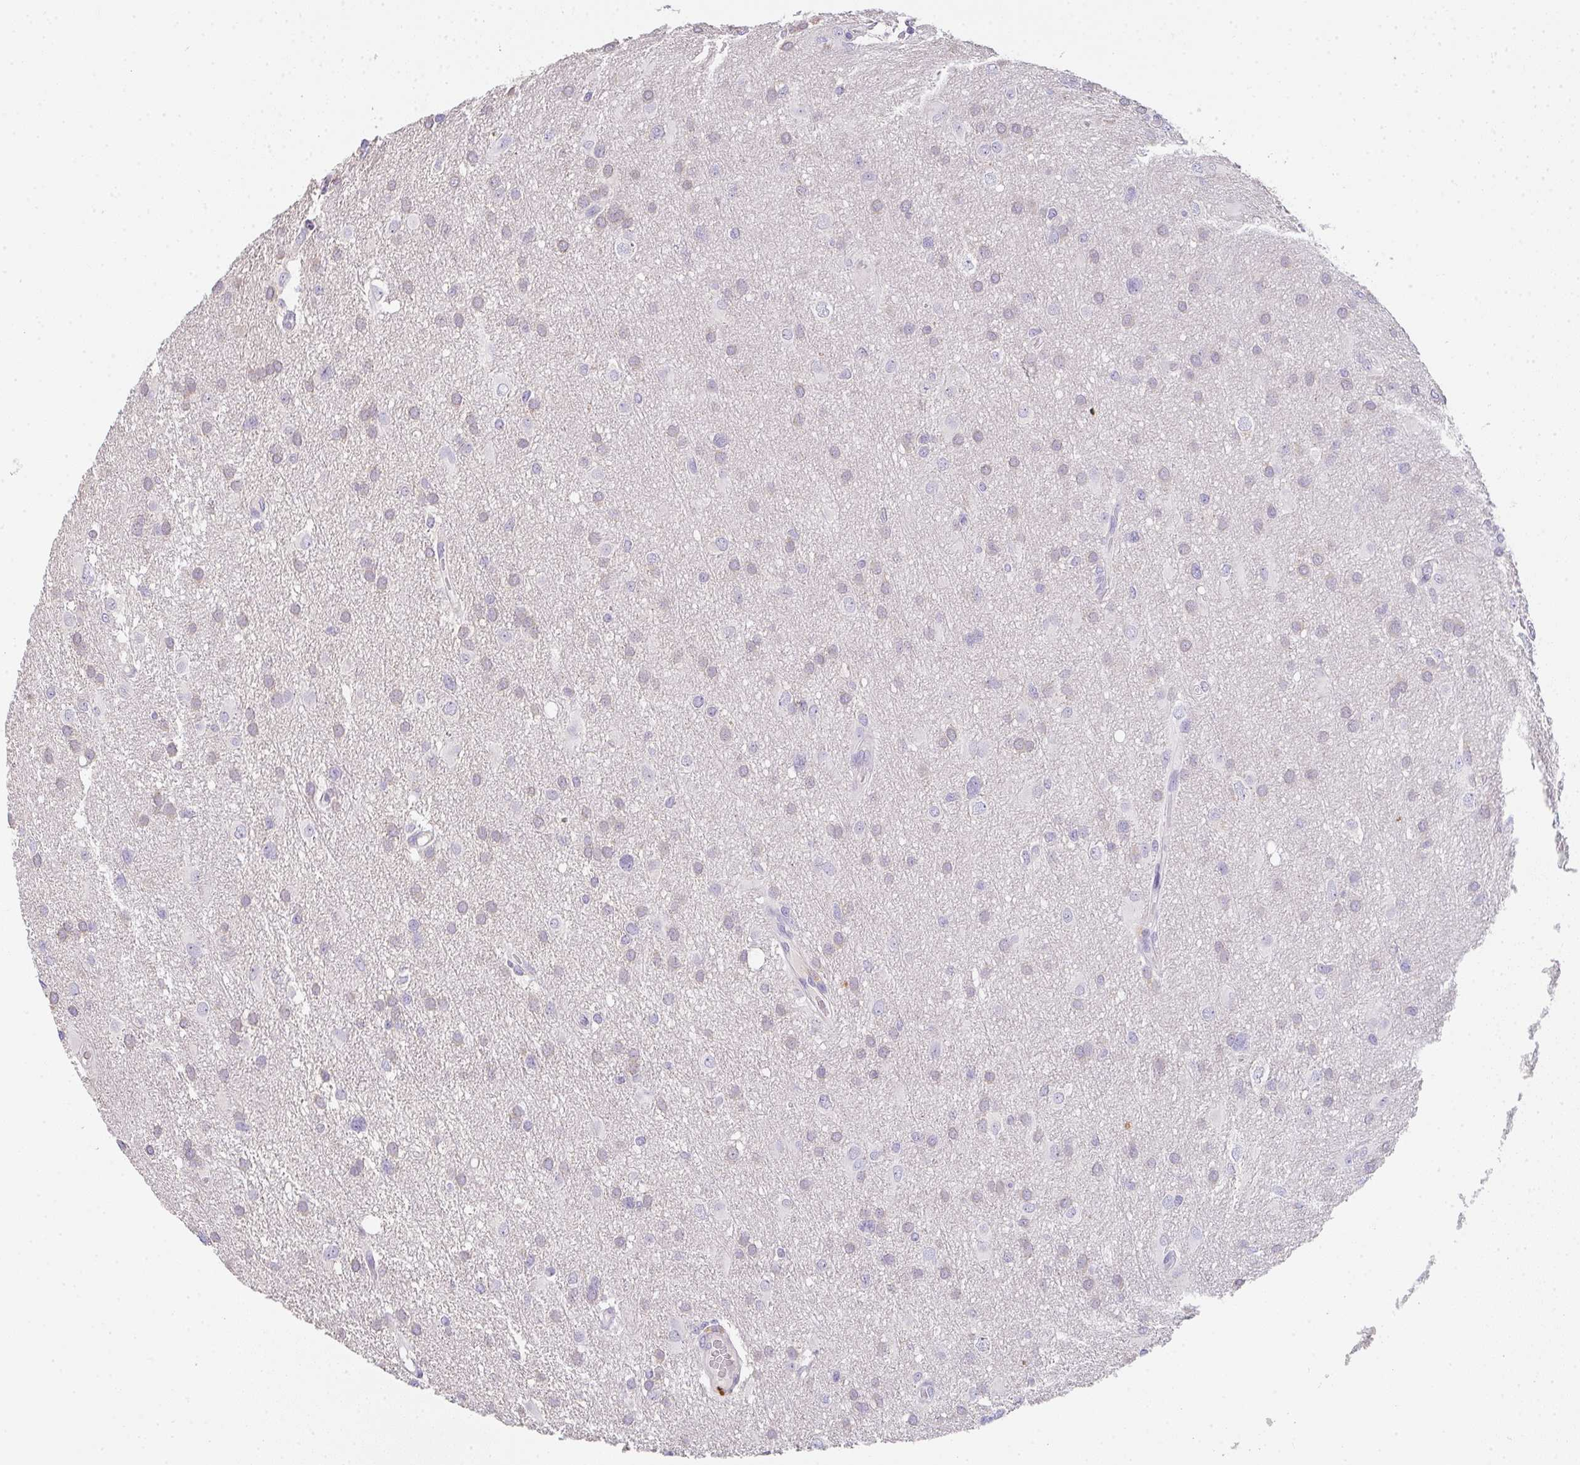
{"staining": {"intensity": "negative", "quantity": "none", "location": "none"}, "tissue": "glioma", "cell_type": "Tumor cells", "image_type": "cancer", "snomed": [{"axis": "morphology", "description": "Glioma, malignant, High grade"}, {"axis": "topography", "description": "Brain"}], "caption": "Image shows no protein staining in tumor cells of malignant glioma (high-grade) tissue. (Immunohistochemistry, brightfield microscopy, high magnification).", "gene": "ZNF215", "patient": {"sex": "male", "age": 53}}